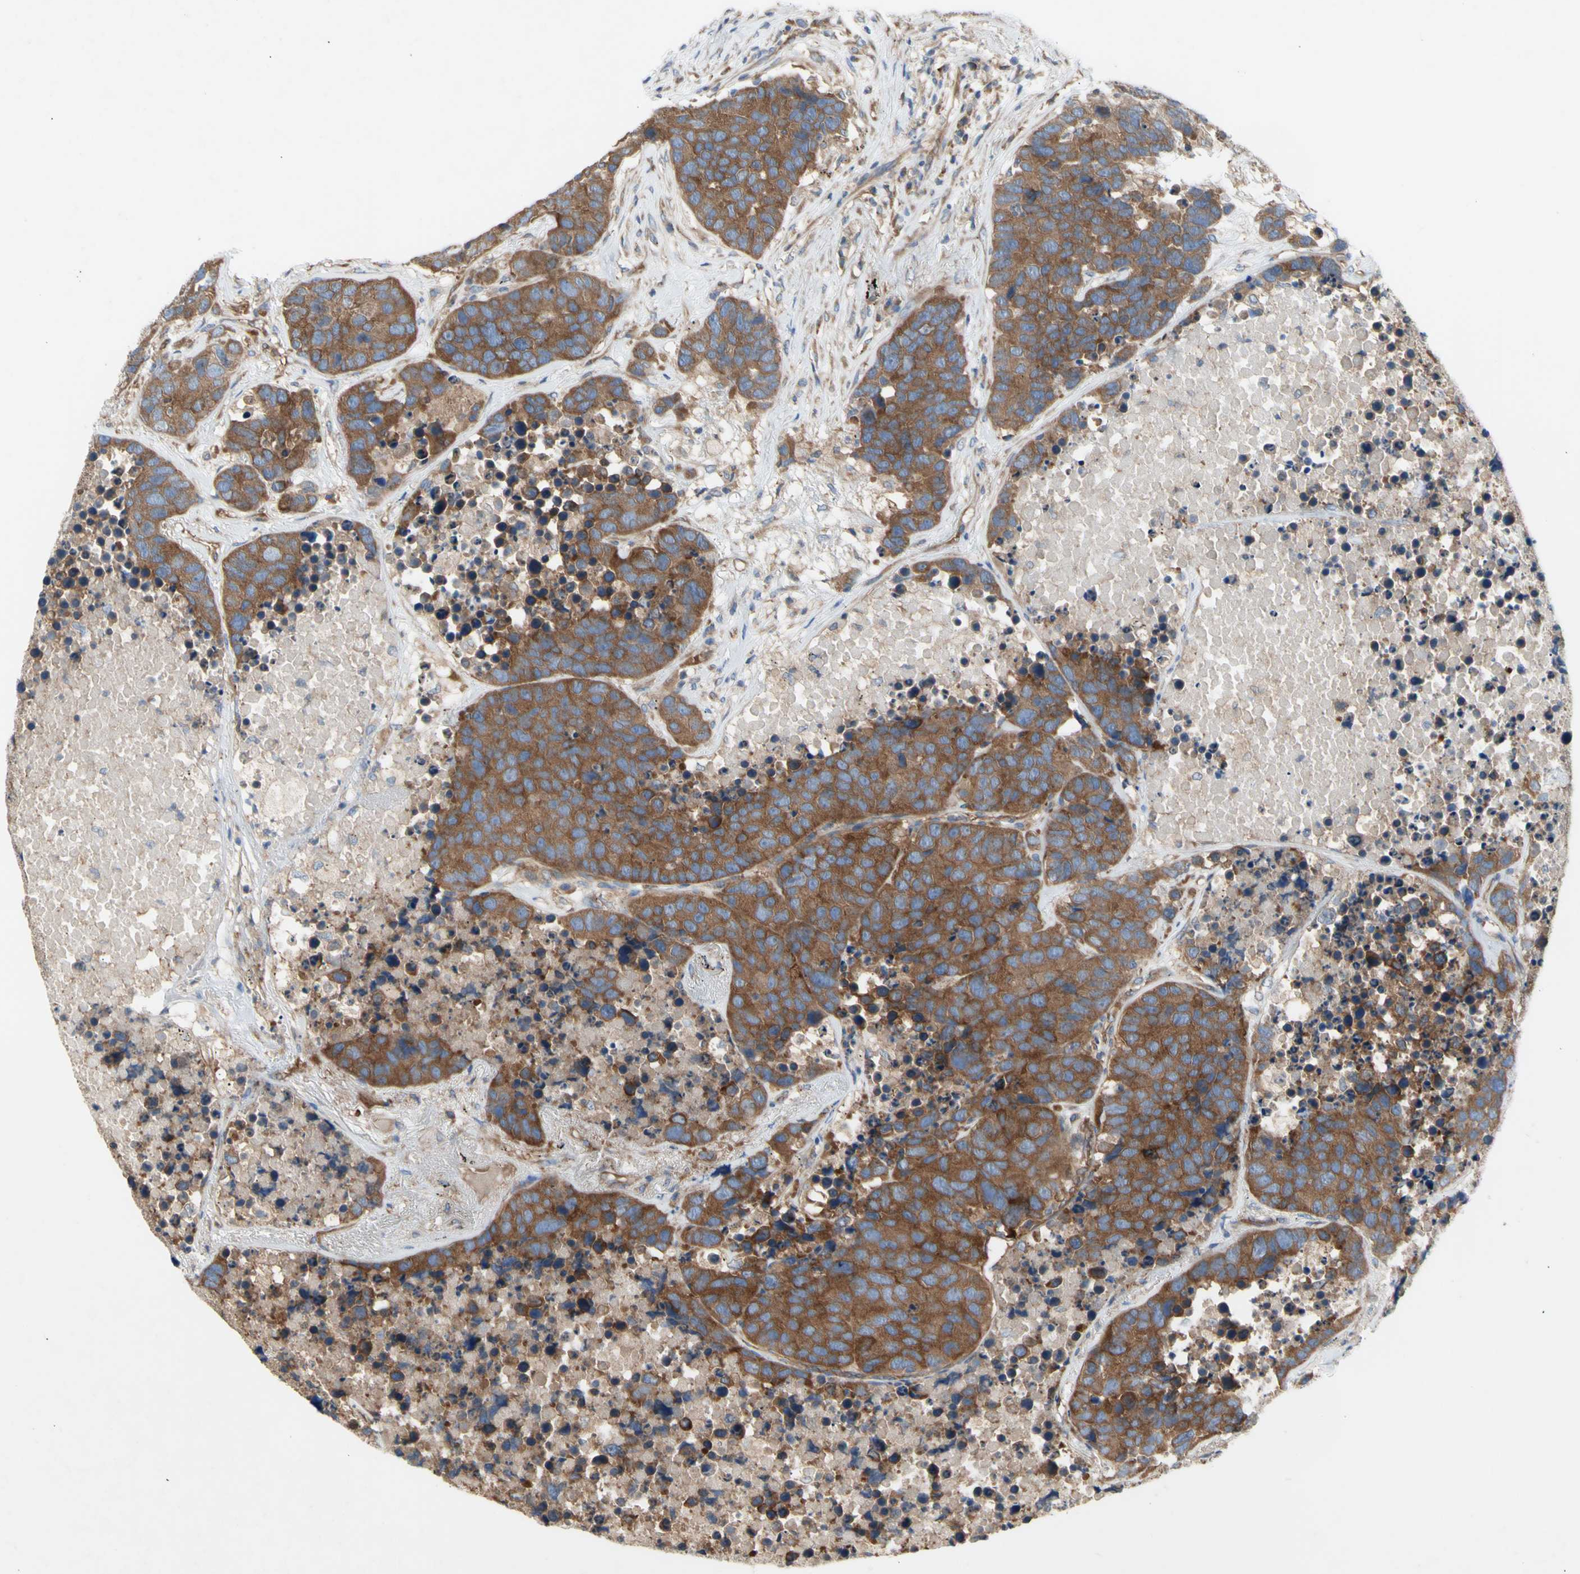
{"staining": {"intensity": "strong", "quantity": ">75%", "location": "cytoplasmic/membranous"}, "tissue": "carcinoid", "cell_type": "Tumor cells", "image_type": "cancer", "snomed": [{"axis": "morphology", "description": "Carcinoid, malignant, NOS"}, {"axis": "topography", "description": "Lung"}], "caption": "Immunohistochemical staining of human carcinoid reveals strong cytoplasmic/membranous protein expression in about >75% of tumor cells.", "gene": "KLC1", "patient": {"sex": "male", "age": 60}}